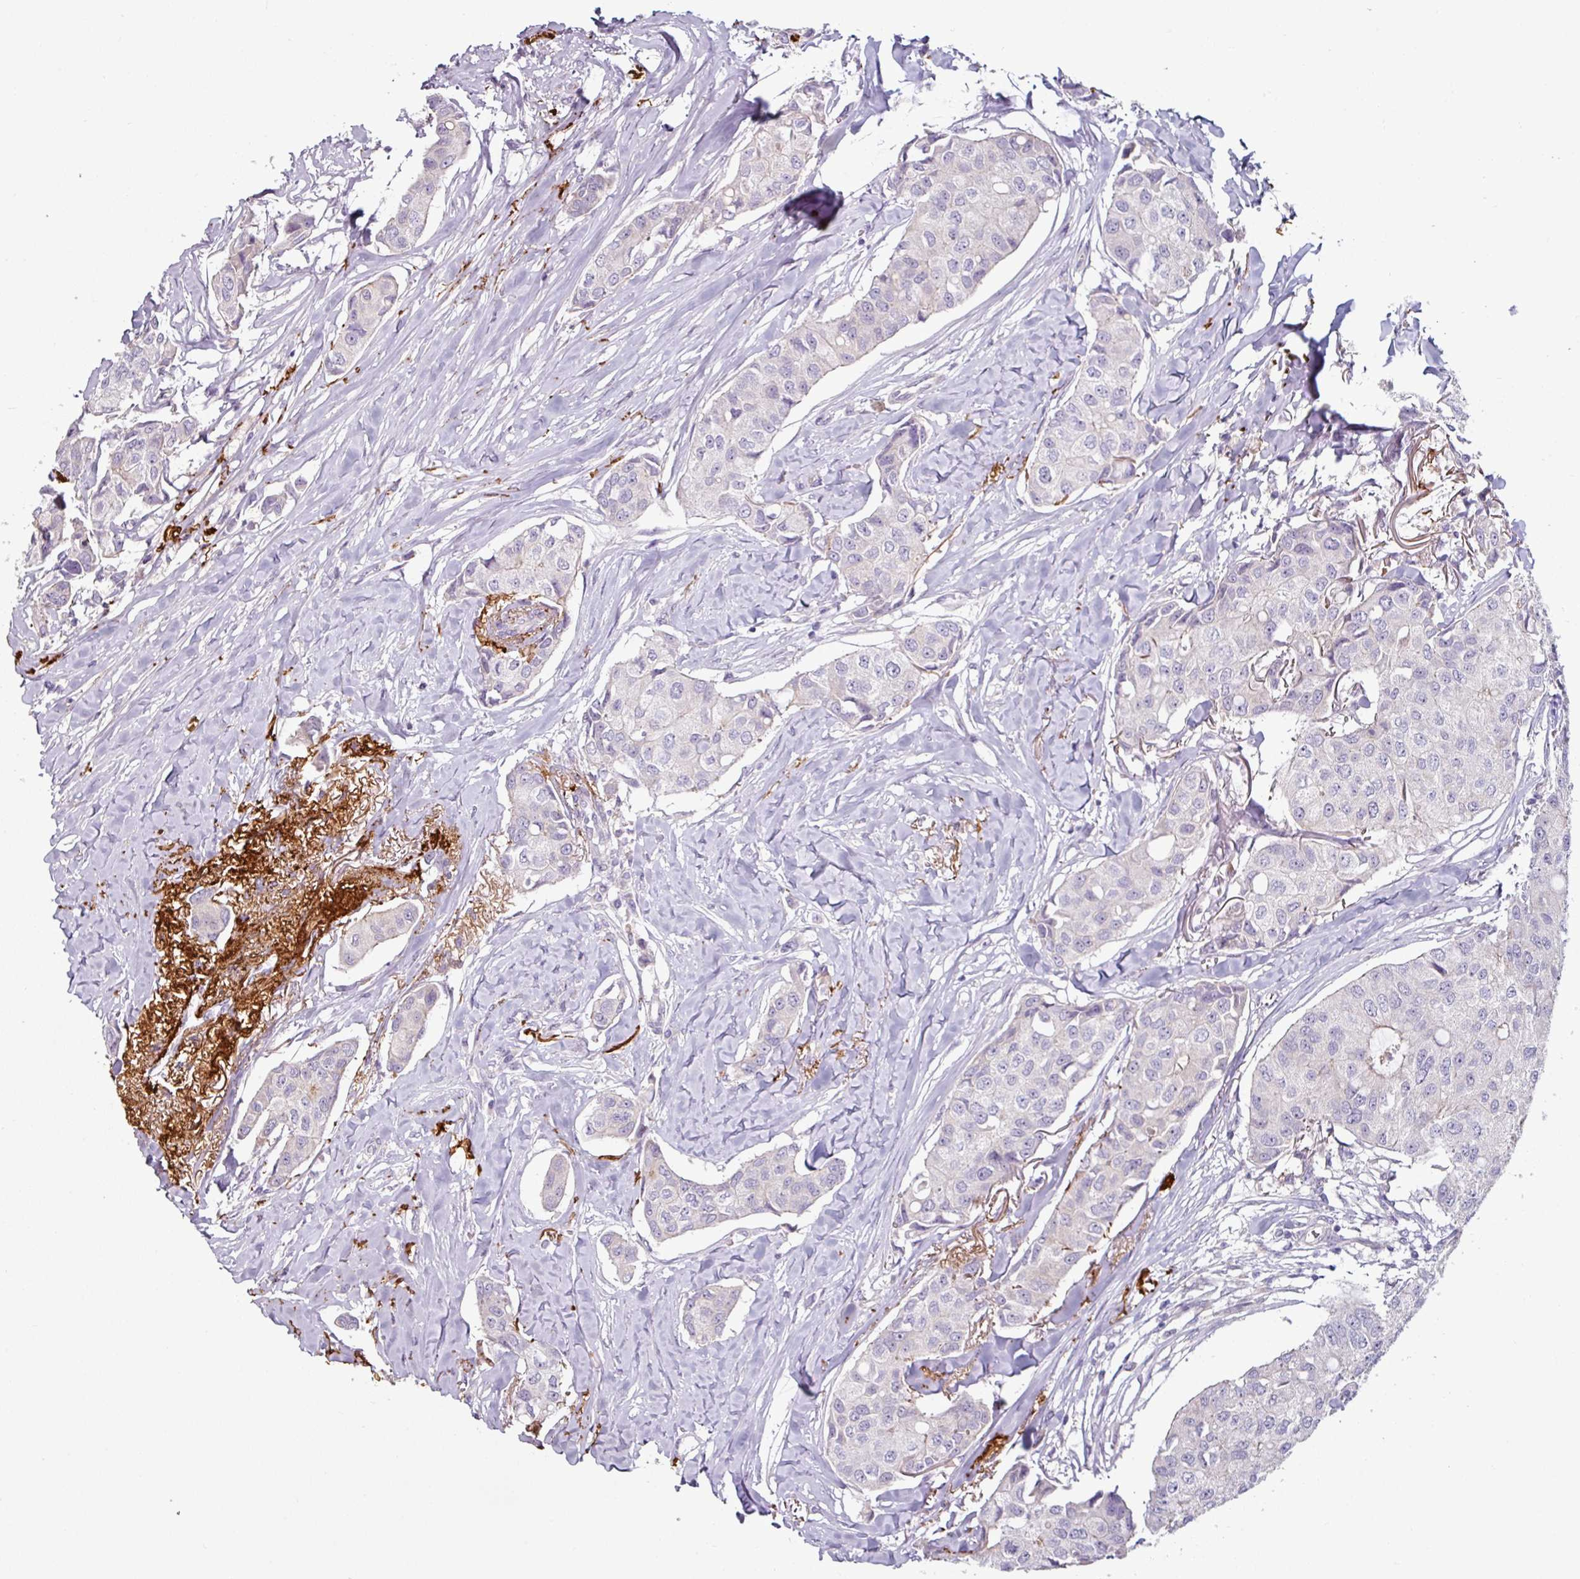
{"staining": {"intensity": "negative", "quantity": "none", "location": "none"}, "tissue": "breast cancer", "cell_type": "Tumor cells", "image_type": "cancer", "snomed": [{"axis": "morphology", "description": "Duct carcinoma"}, {"axis": "topography", "description": "Breast"}], "caption": "High power microscopy micrograph of an immunohistochemistry (IHC) micrograph of infiltrating ductal carcinoma (breast), revealing no significant positivity in tumor cells. (DAB immunohistochemistry, high magnification).", "gene": "MTMR14", "patient": {"sex": "female", "age": 80}}